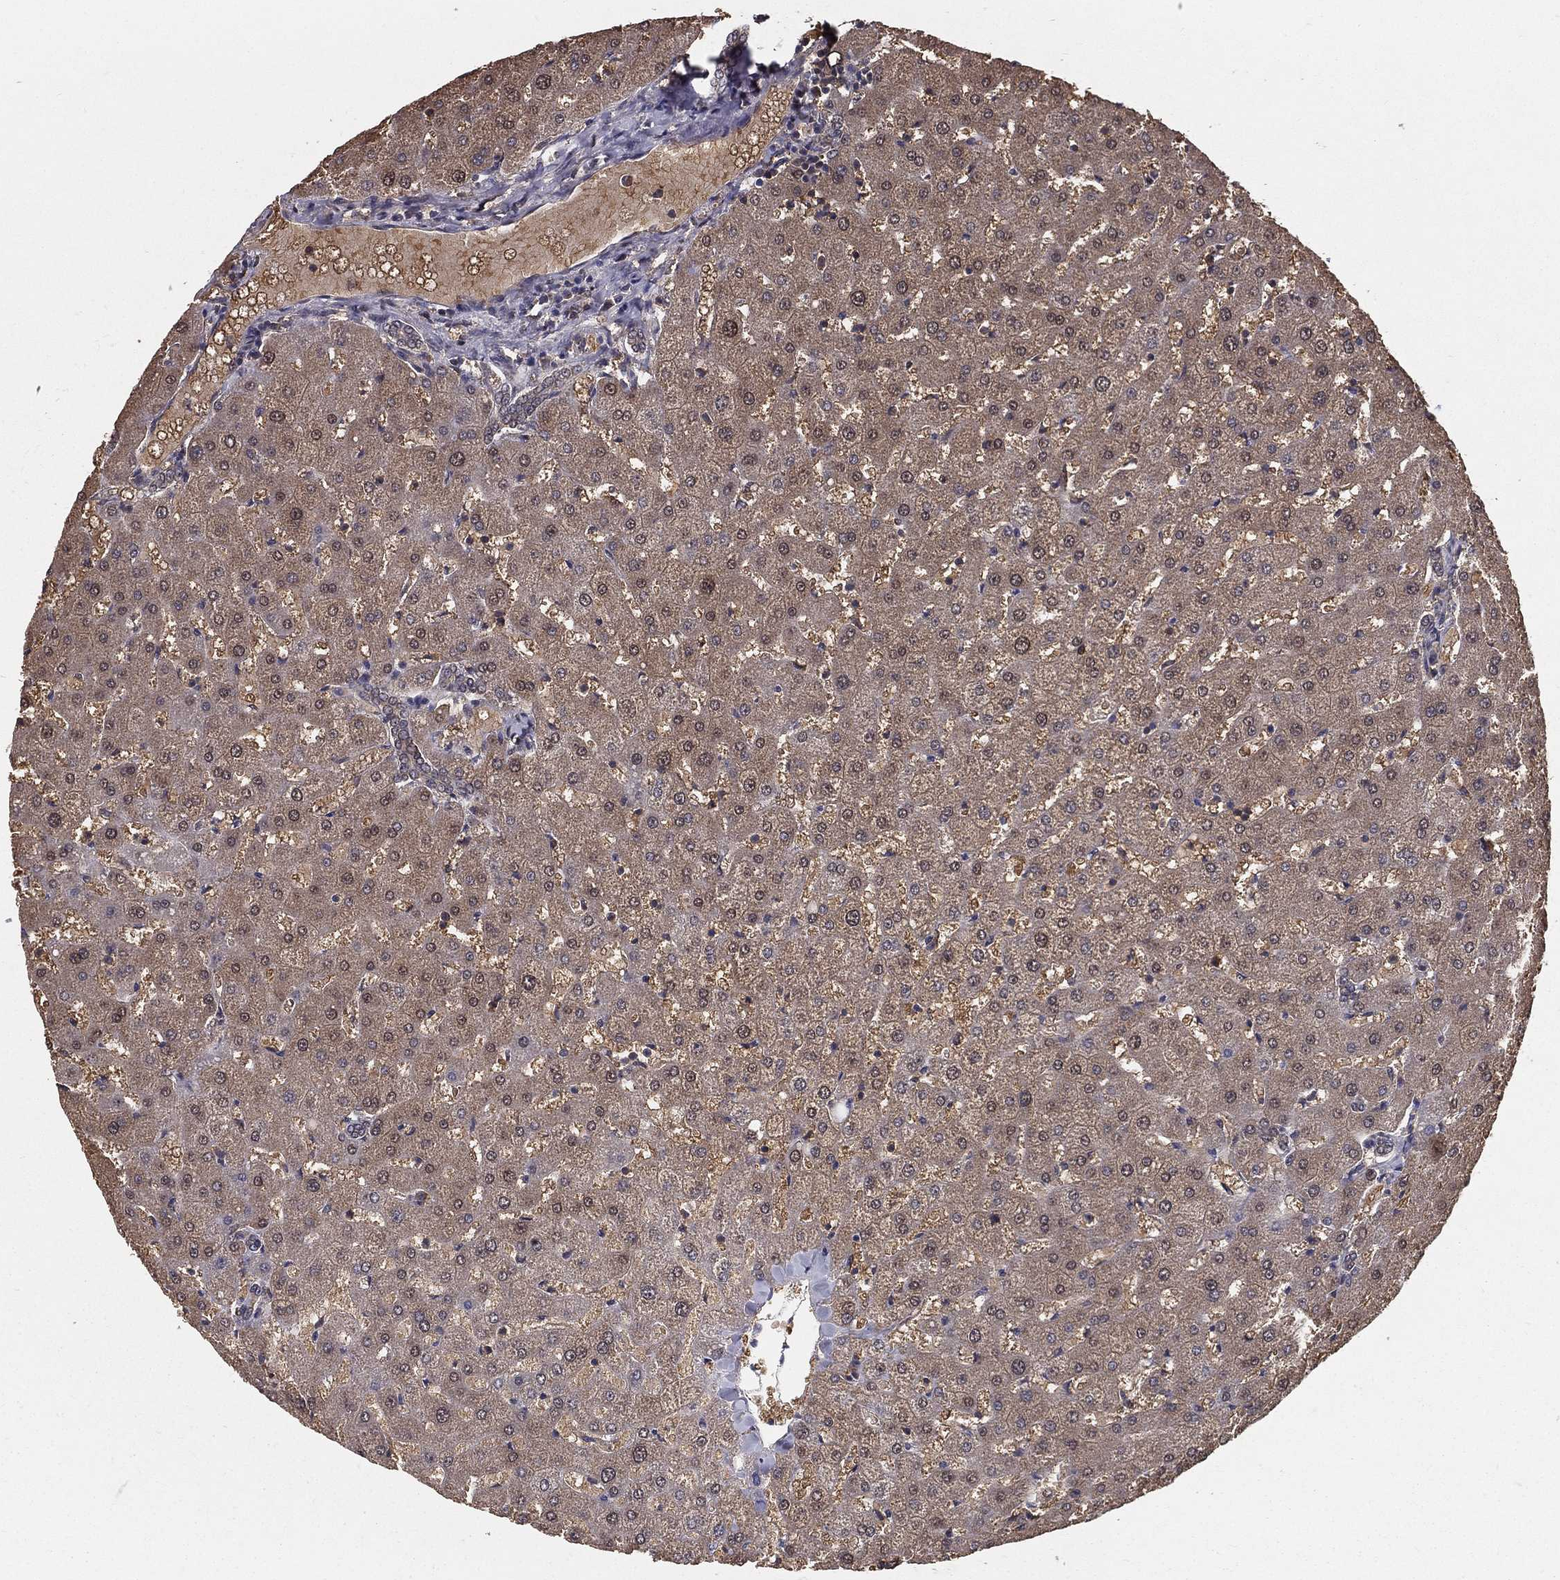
{"staining": {"intensity": "negative", "quantity": "none", "location": "none"}, "tissue": "liver", "cell_type": "Cholangiocytes", "image_type": "normal", "snomed": [{"axis": "morphology", "description": "Normal tissue, NOS"}, {"axis": "topography", "description": "Liver"}], "caption": "High power microscopy image of an immunohistochemistry (IHC) histopathology image of normal liver, revealing no significant positivity in cholangiocytes.", "gene": "CARM1", "patient": {"sex": "female", "age": 50}}